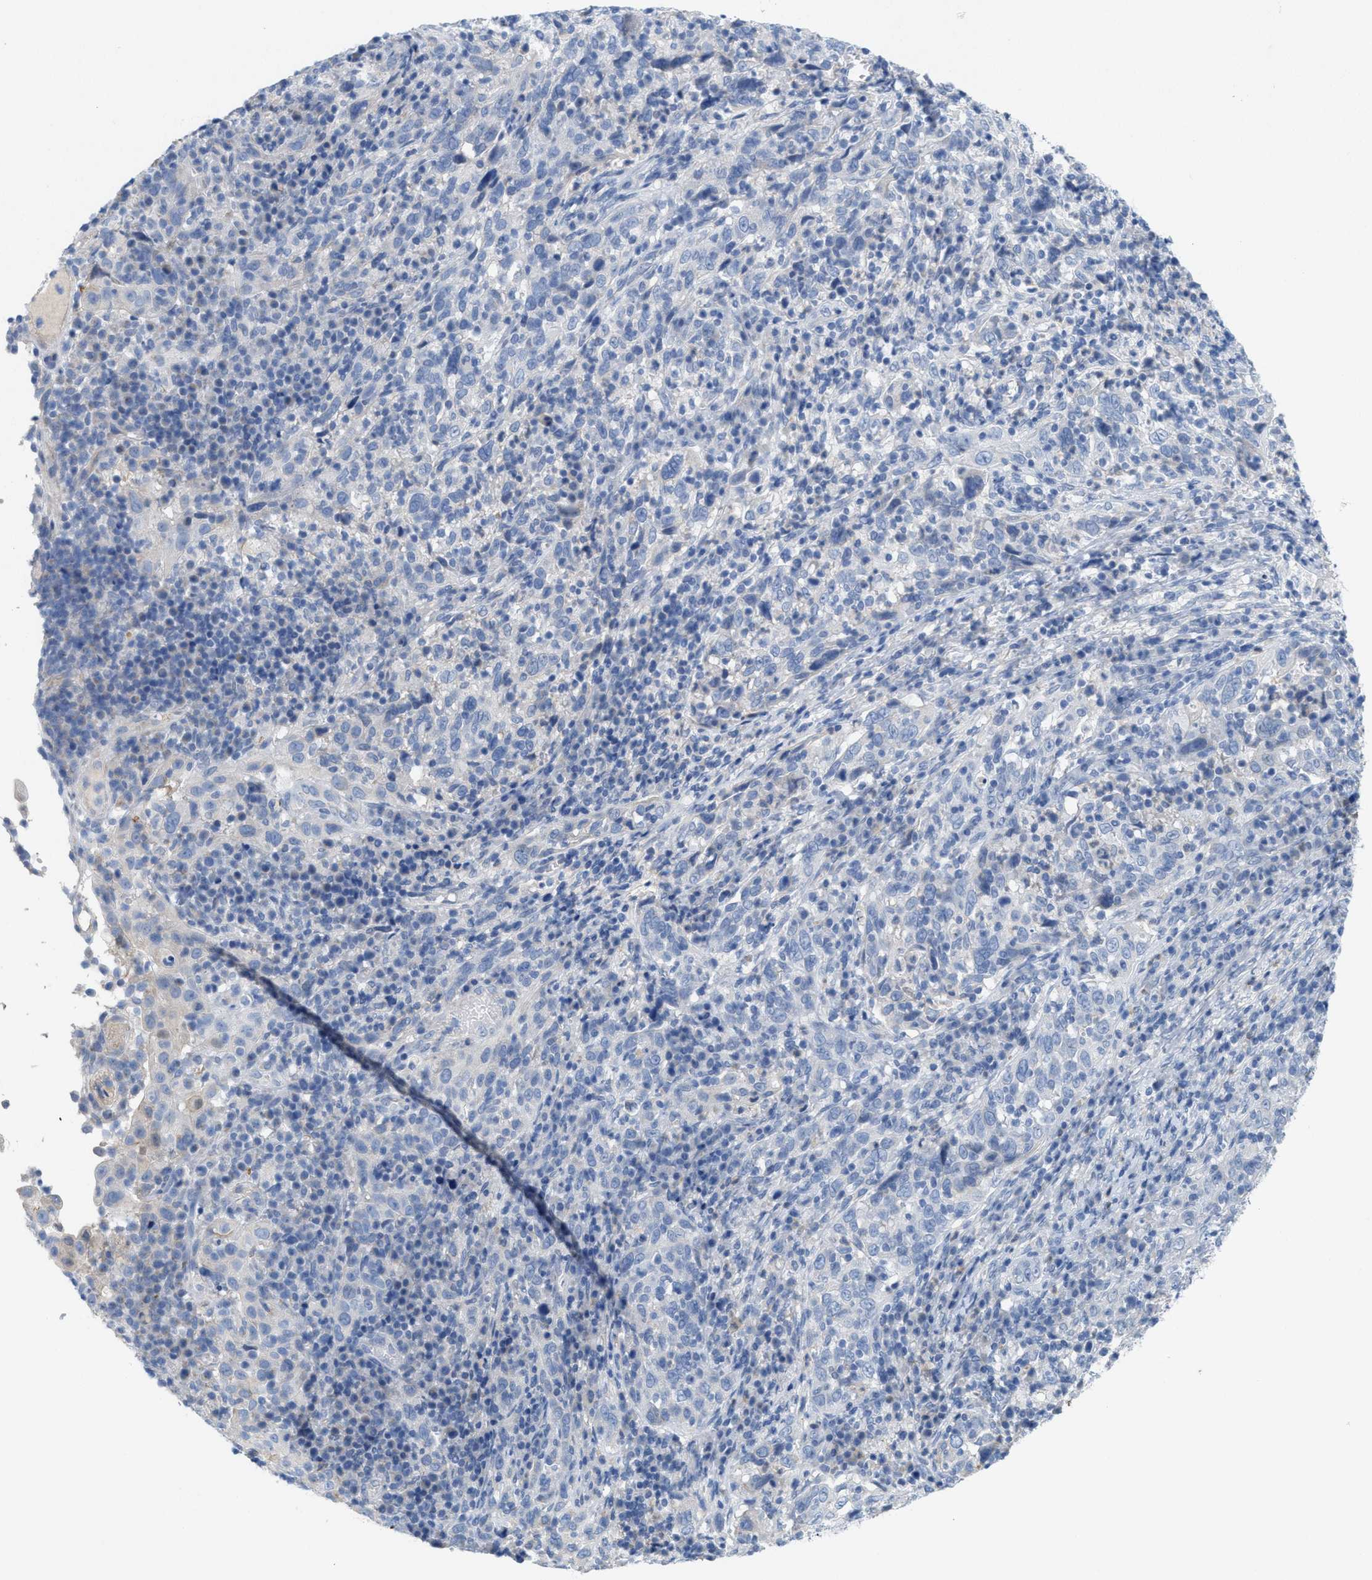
{"staining": {"intensity": "negative", "quantity": "none", "location": "none"}, "tissue": "cervical cancer", "cell_type": "Tumor cells", "image_type": "cancer", "snomed": [{"axis": "morphology", "description": "Squamous cell carcinoma, NOS"}, {"axis": "topography", "description": "Cervix"}], "caption": "DAB (3,3'-diaminobenzidine) immunohistochemical staining of human cervical cancer demonstrates no significant expression in tumor cells.", "gene": "CPA2", "patient": {"sex": "female", "age": 46}}